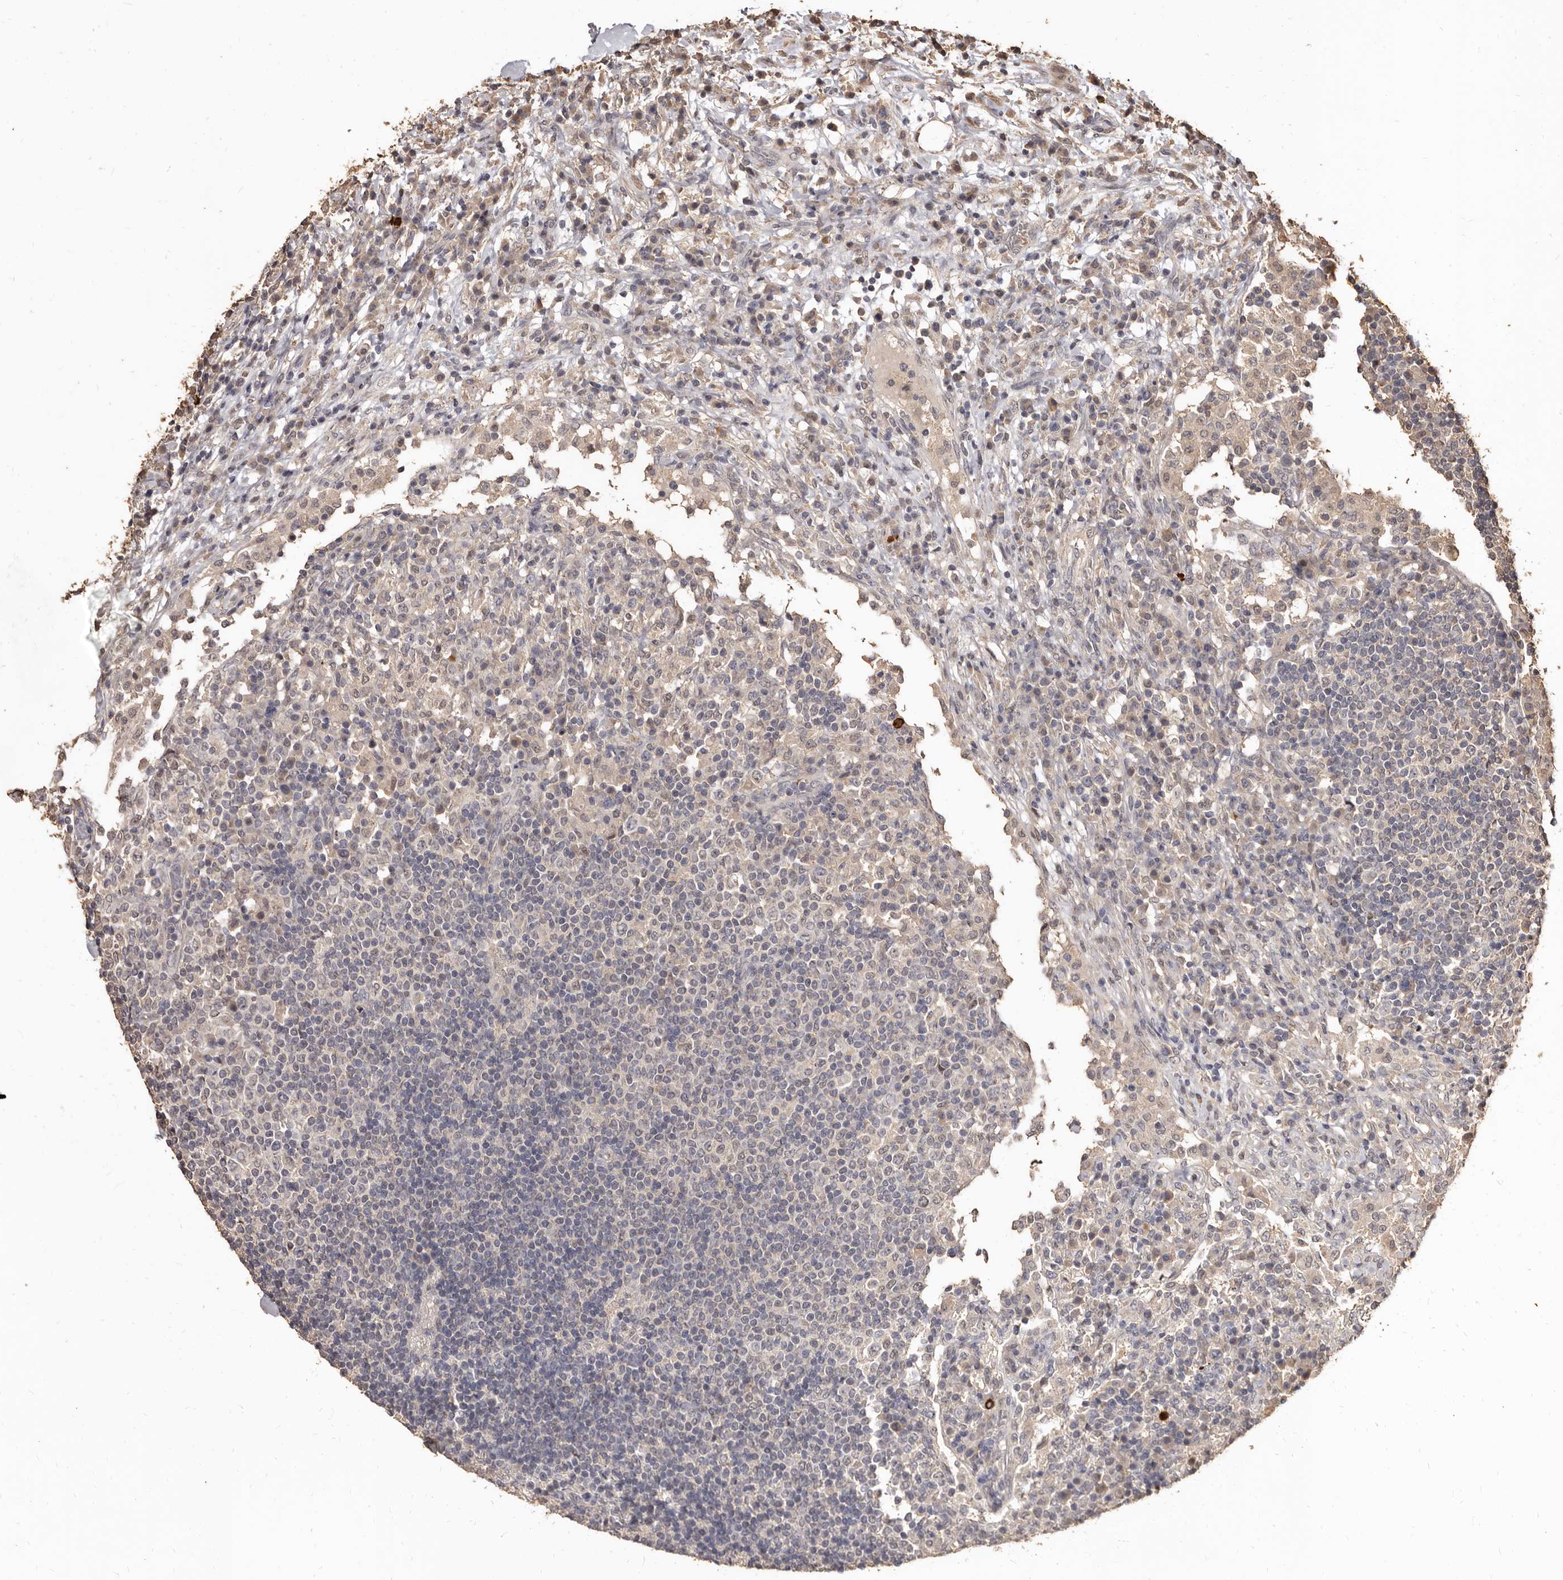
{"staining": {"intensity": "negative", "quantity": "none", "location": "none"}, "tissue": "lymph node", "cell_type": "Non-germinal center cells", "image_type": "normal", "snomed": [{"axis": "morphology", "description": "Normal tissue, NOS"}, {"axis": "topography", "description": "Lymph node"}], "caption": "This is an immunohistochemistry micrograph of benign lymph node. There is no staining in non-germinal center cells.", "gene": "INAVA", "patient": {"sex": "female", "age": 53}}